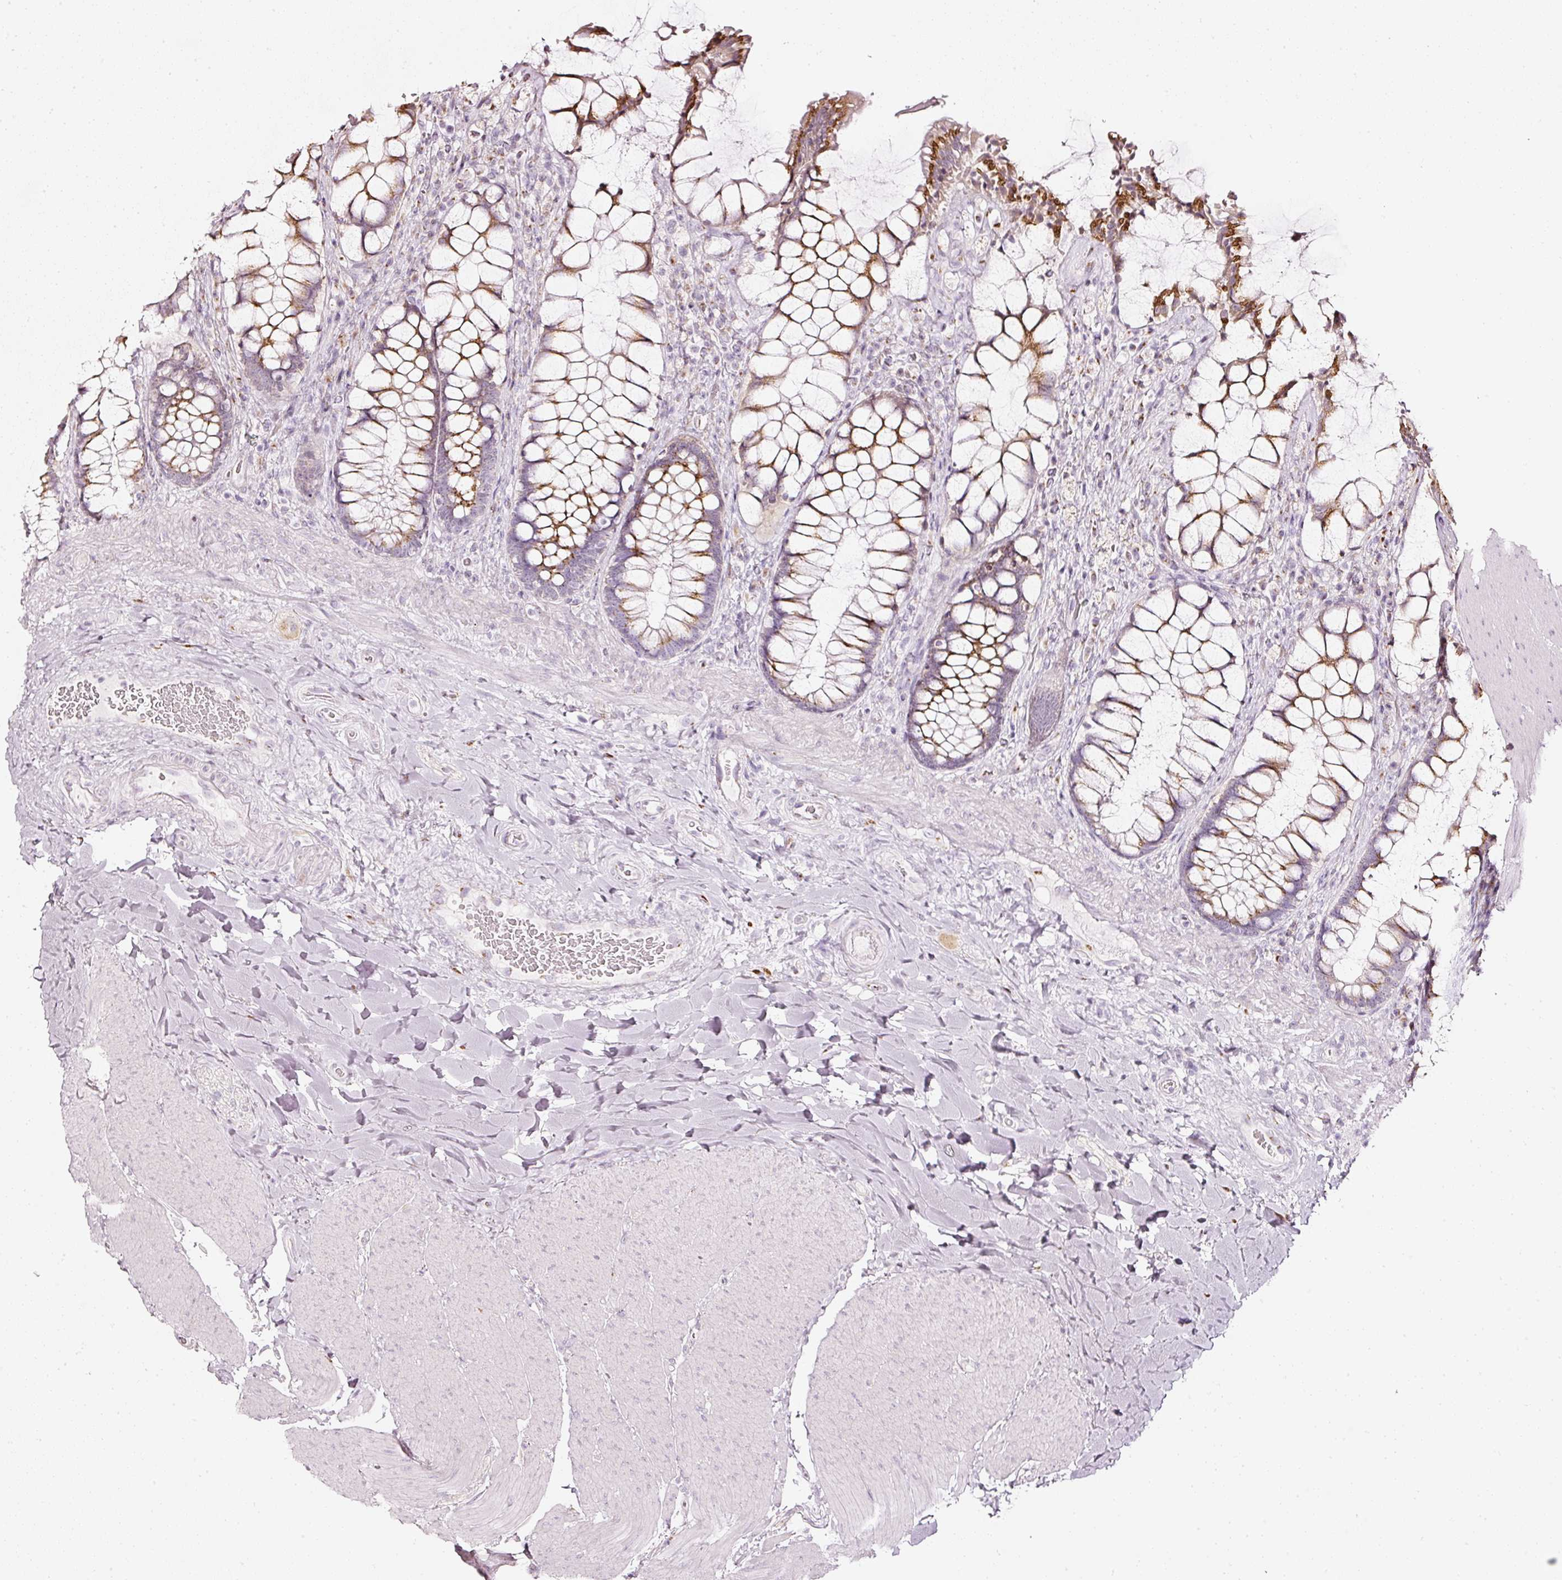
{"staining": {"intensity": "moderate", "quantity": "25%-75%", "location": "cytoplasmic/membranous"}, "tissue": "rectum", "cell_type": "Glandular cells", "image_type": "normal", "snomed": [{"axis": "morphology", "description": "Normal tissue, NOS"}, {"axis": "topography", "description": "Rectum"}], "caption": "Immunohistochemical staining of normal rectum displays medium levels of moderate cytoplasmic/membranous staining in approximately 25%-75% of glandular cells. (DAB (3,3'-diaminobenzidine) = brown stain, brightfield microscopy at high magnification).", "gene": "SDF4", "patient": {"sex": "female", "age": 58}}